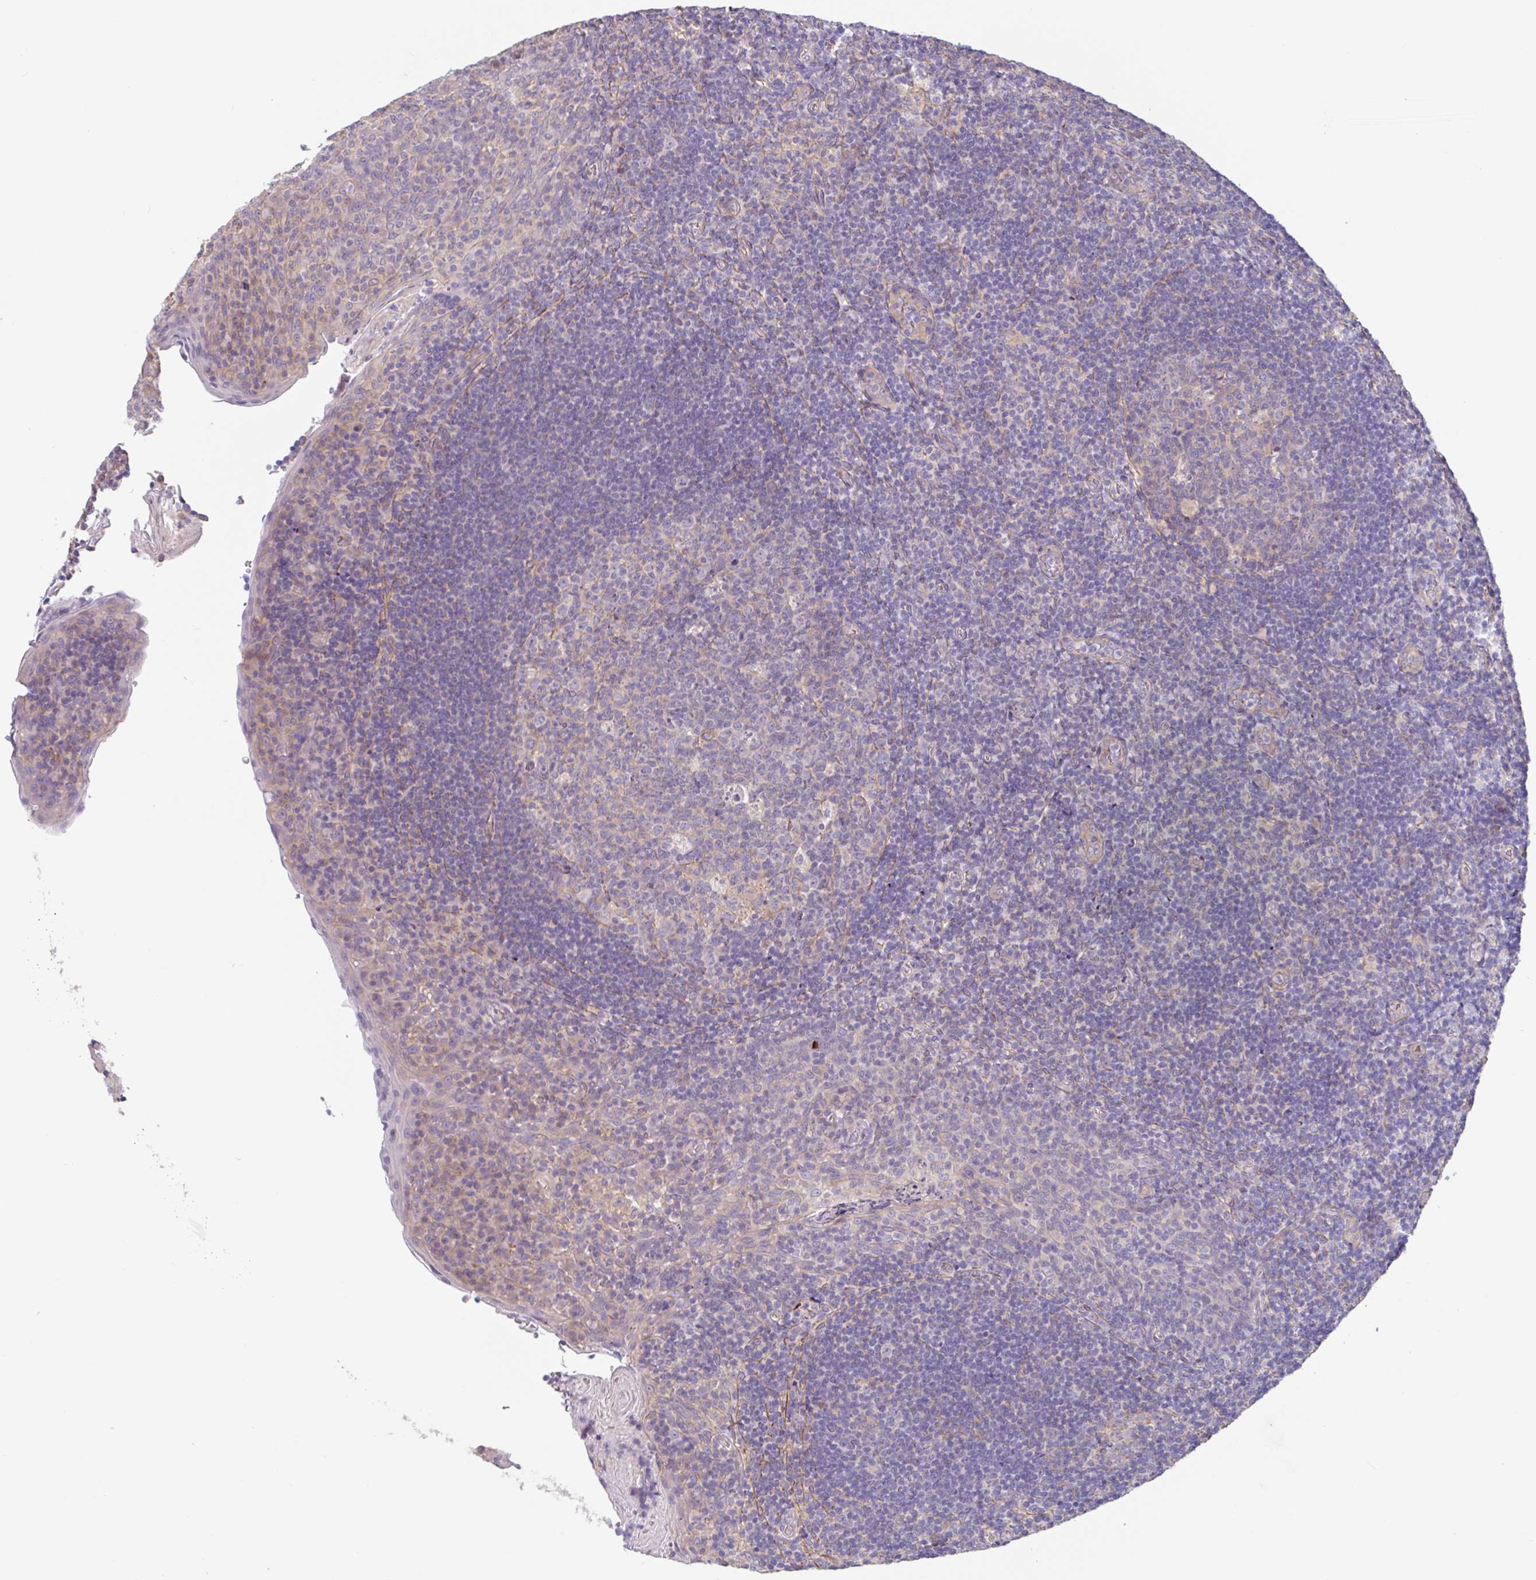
{"staining": {"intensity": "weak", "quantity": "<25%", "location": "cytoplasmic/membranous"}, "tissue": "tonsil", "cell_type": "Germinal center cells", "image_type": "normal", "snomed": [{"axis": "morphology", "description": "Normal tissue, NOS"}, {"axis": "topography", "description": "Tonsil"}], "caption": "IHC photomicrograph of benign tonsil: tonsil stained with DAB (3,3'-diaminobenzidine) exhibits no significant protein positivity in germinal center cells. Nuclei are stained in blue.", "gene": "PLCD4", "patient": {"sex": "male", "age": 17}}